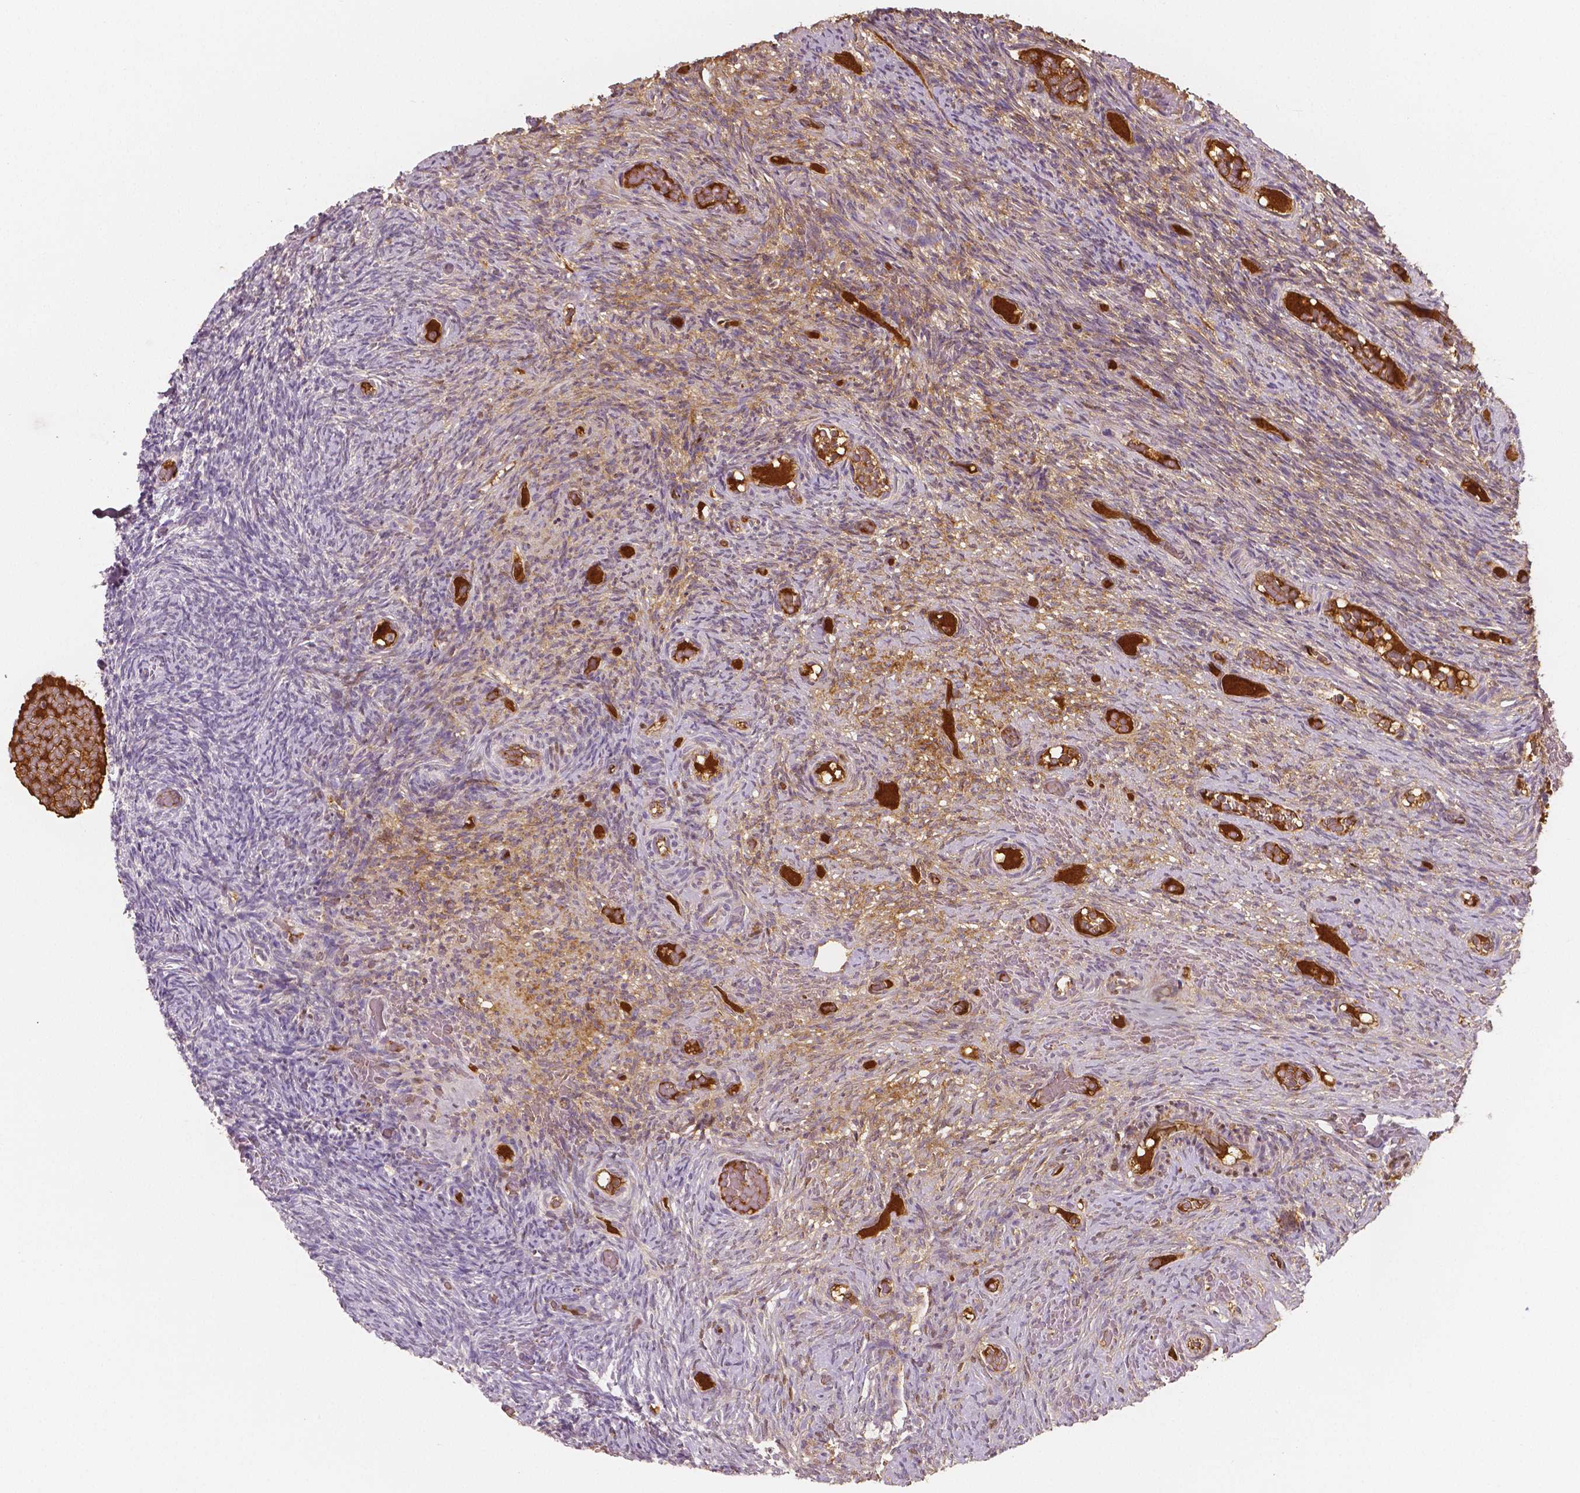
{"staining": {"intensity": "negative", "quantity": "none", "location": "none"}, "tissue": "ovary", "cell_type": "Ovarian stroma cells", "image_type": "normal", "snomed": [{"axis": "morphology", "description": "Normal tissue, NOS"}, {"axis": "topography", "description": "Ovary"}], "caption": "Protein analysis of normal ovary displays no significant positivity in ovarian stroma cells.", "gene": "APOA4", "patient": {"sex": "female", "age": 34}}